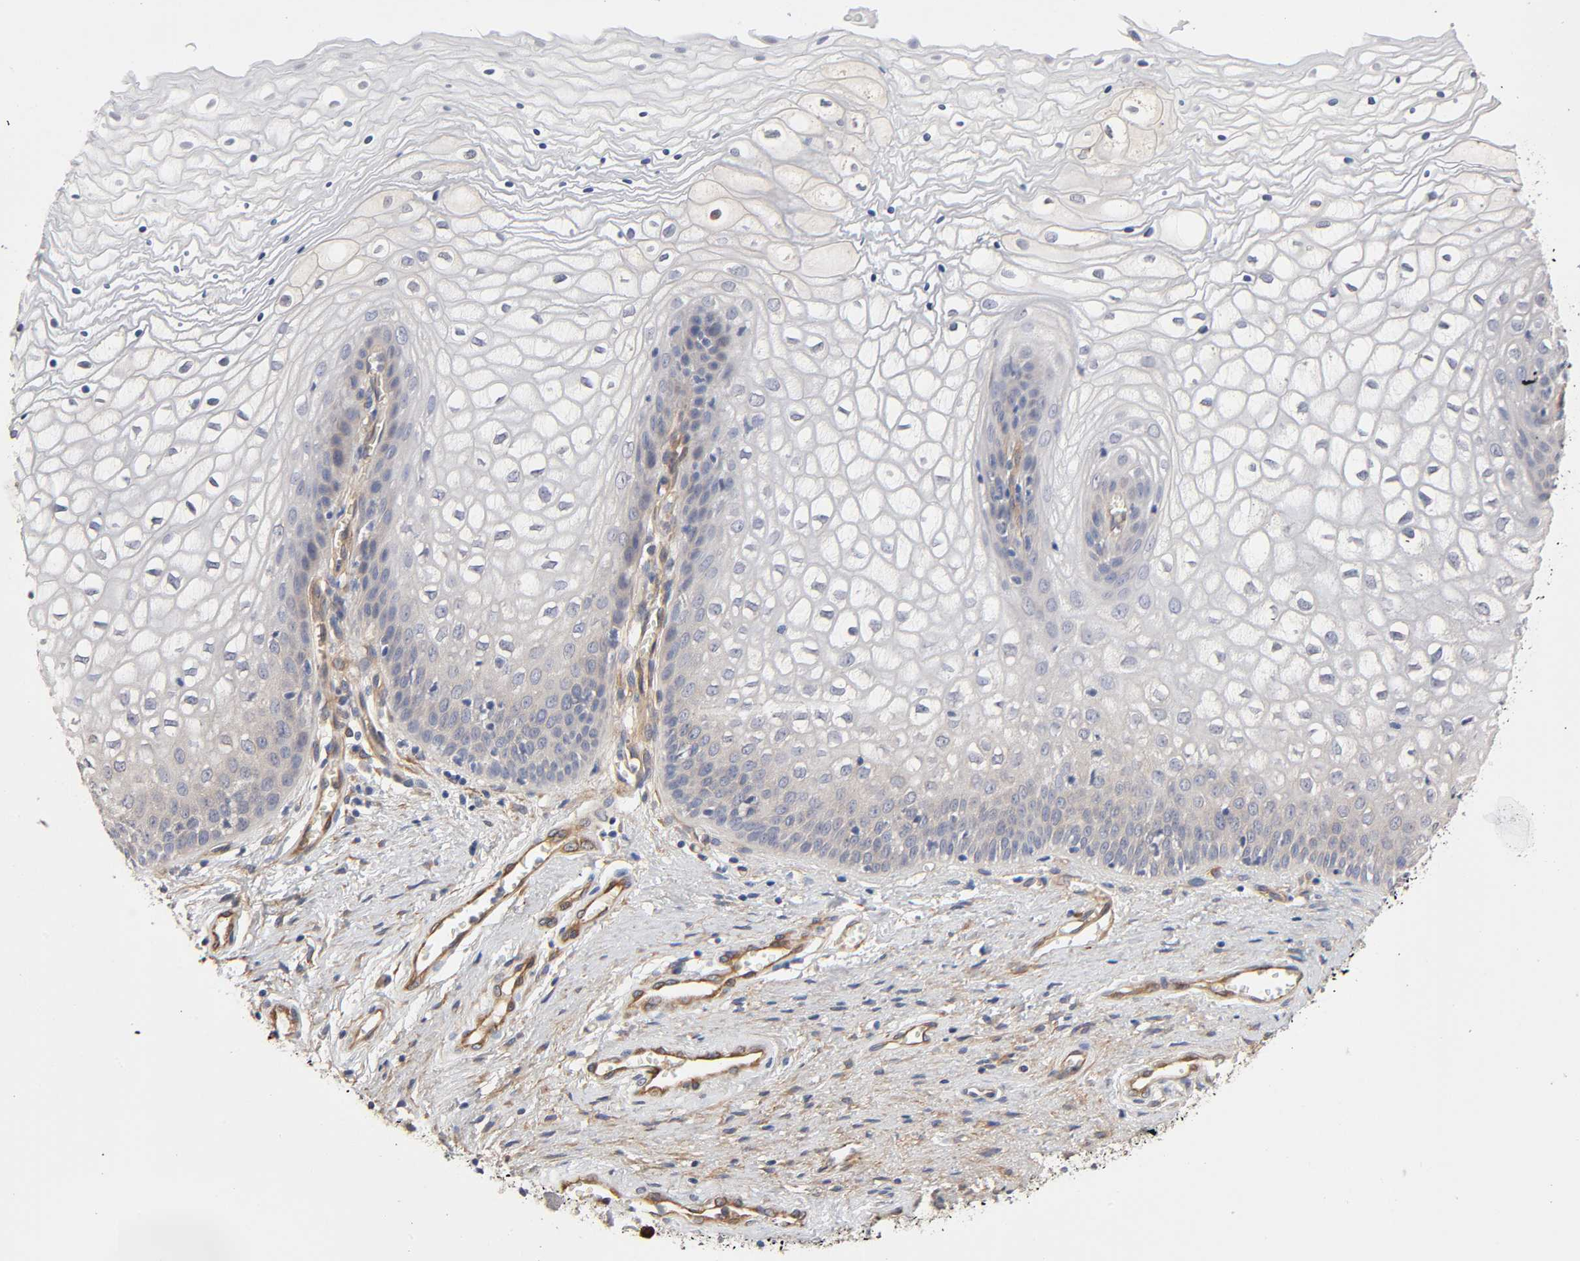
{"staining": {"intensity": "negative", "quantity": "none", "location": "none"}, "tissue": "vagina", "cell_type": "Squamous epithelial cells", "image_type": "normal", "snomed": [{"axis": "morphology", "description": "Normal tissue, NOS"}, {"axis": "topography", "description": "Vagina"}], "caption": "This photomicrograph is of benign vagina stained with IHC to label a protein in brown with the nuclei are counter-stained blue. There is no expression in squamous epithelial cells.", "gene": "RAB13", "patient": {"sex": "female", "age": 34}}